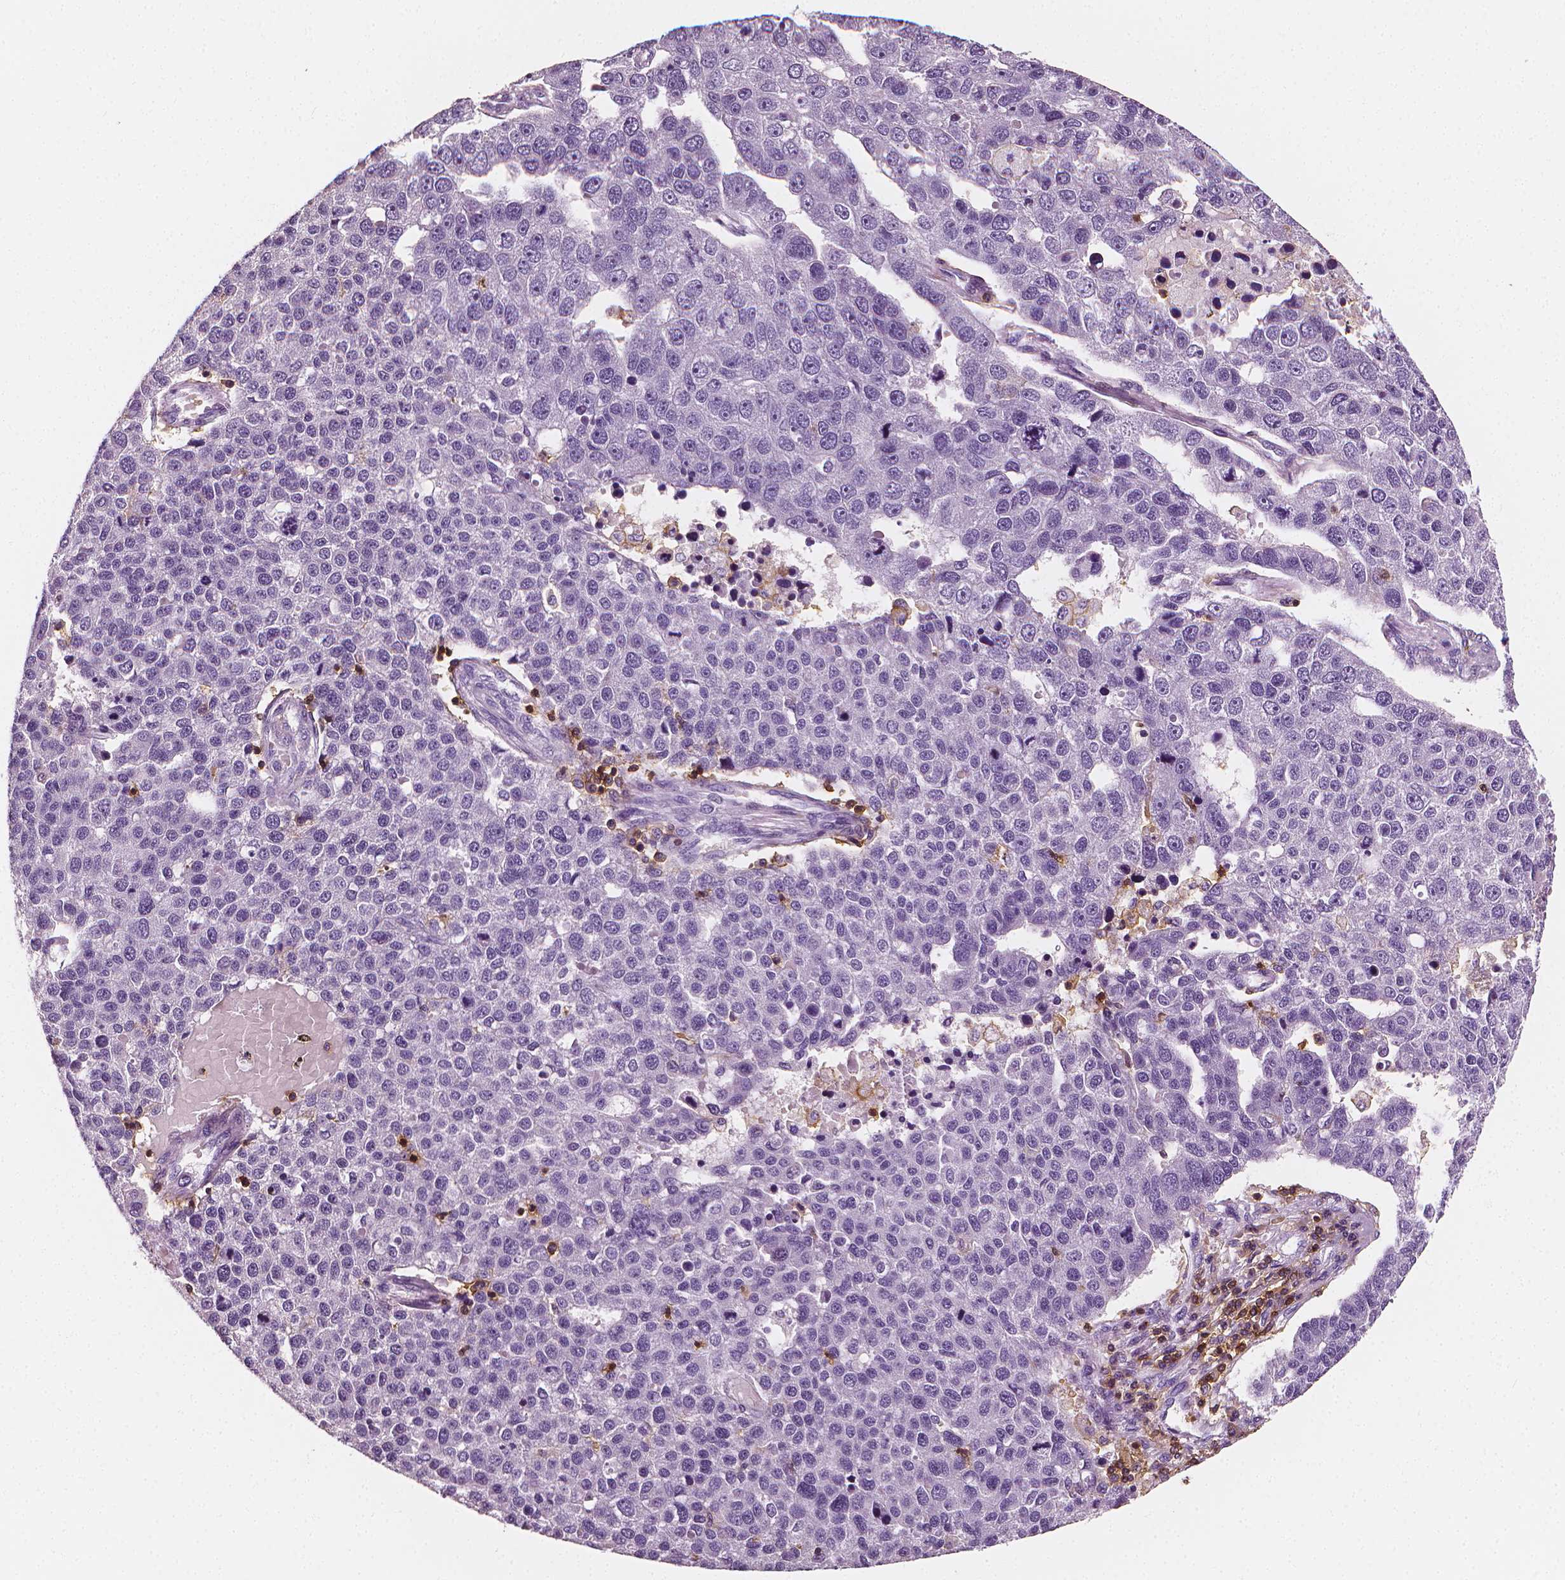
{"staining": {"intensity": "negative", "quantity": "none", "location": "none"}, "tissue": "pancreatic cancer", "cell_type": "Tumor cells", "image_type": "cancer", "snomed": [{"axis": "morphology", "description": "Adenocarcinoma, NOS"}, {"axis": "topography", "description": "Pancreas"}], "caption": "IHC of human adenocarcinoma (pancreatic) reveals no staining in tumor cells.", "gene": "PTPRC", "patient": {"sex": "female", "age": 61}}